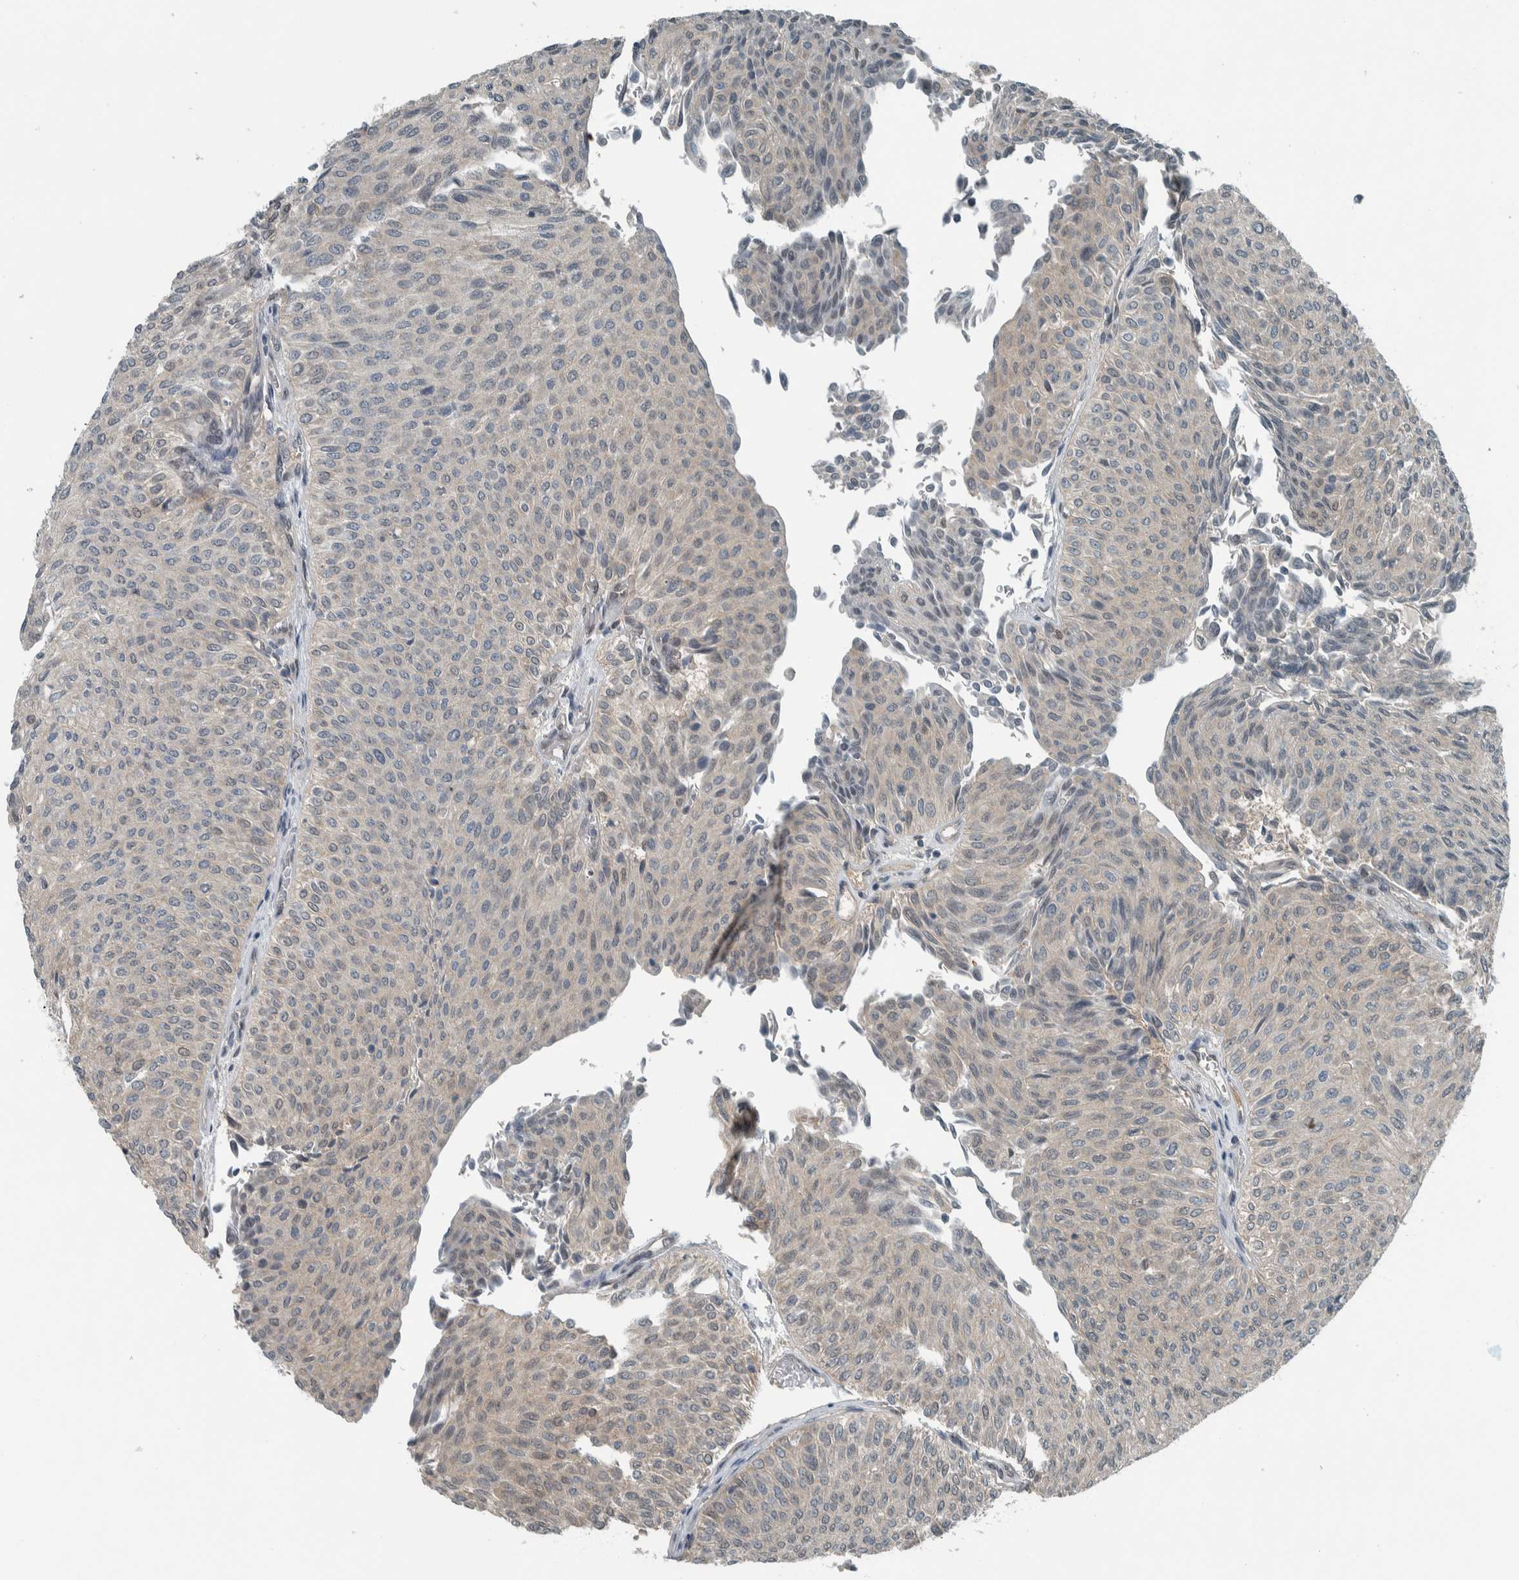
{"staining": {"intensity": "negative", "quantity": "none", "location": "none"}, "tissue": "urothelial cancer", "cell_type": "Tumor cells", "image_type": "cancer", "snomed": [{"axis": "morphology", "description": "Urothelial carcinoma, Low grade"}, {"axis": "topography", "description": "Urinary bladder"}], "caption": "Immunohistochemistry (IHC) of human urothelial cancer exhibits no staining in tumor cells.", "gene": "ALAD", "patient": {"sex": "male", "age": 78}}